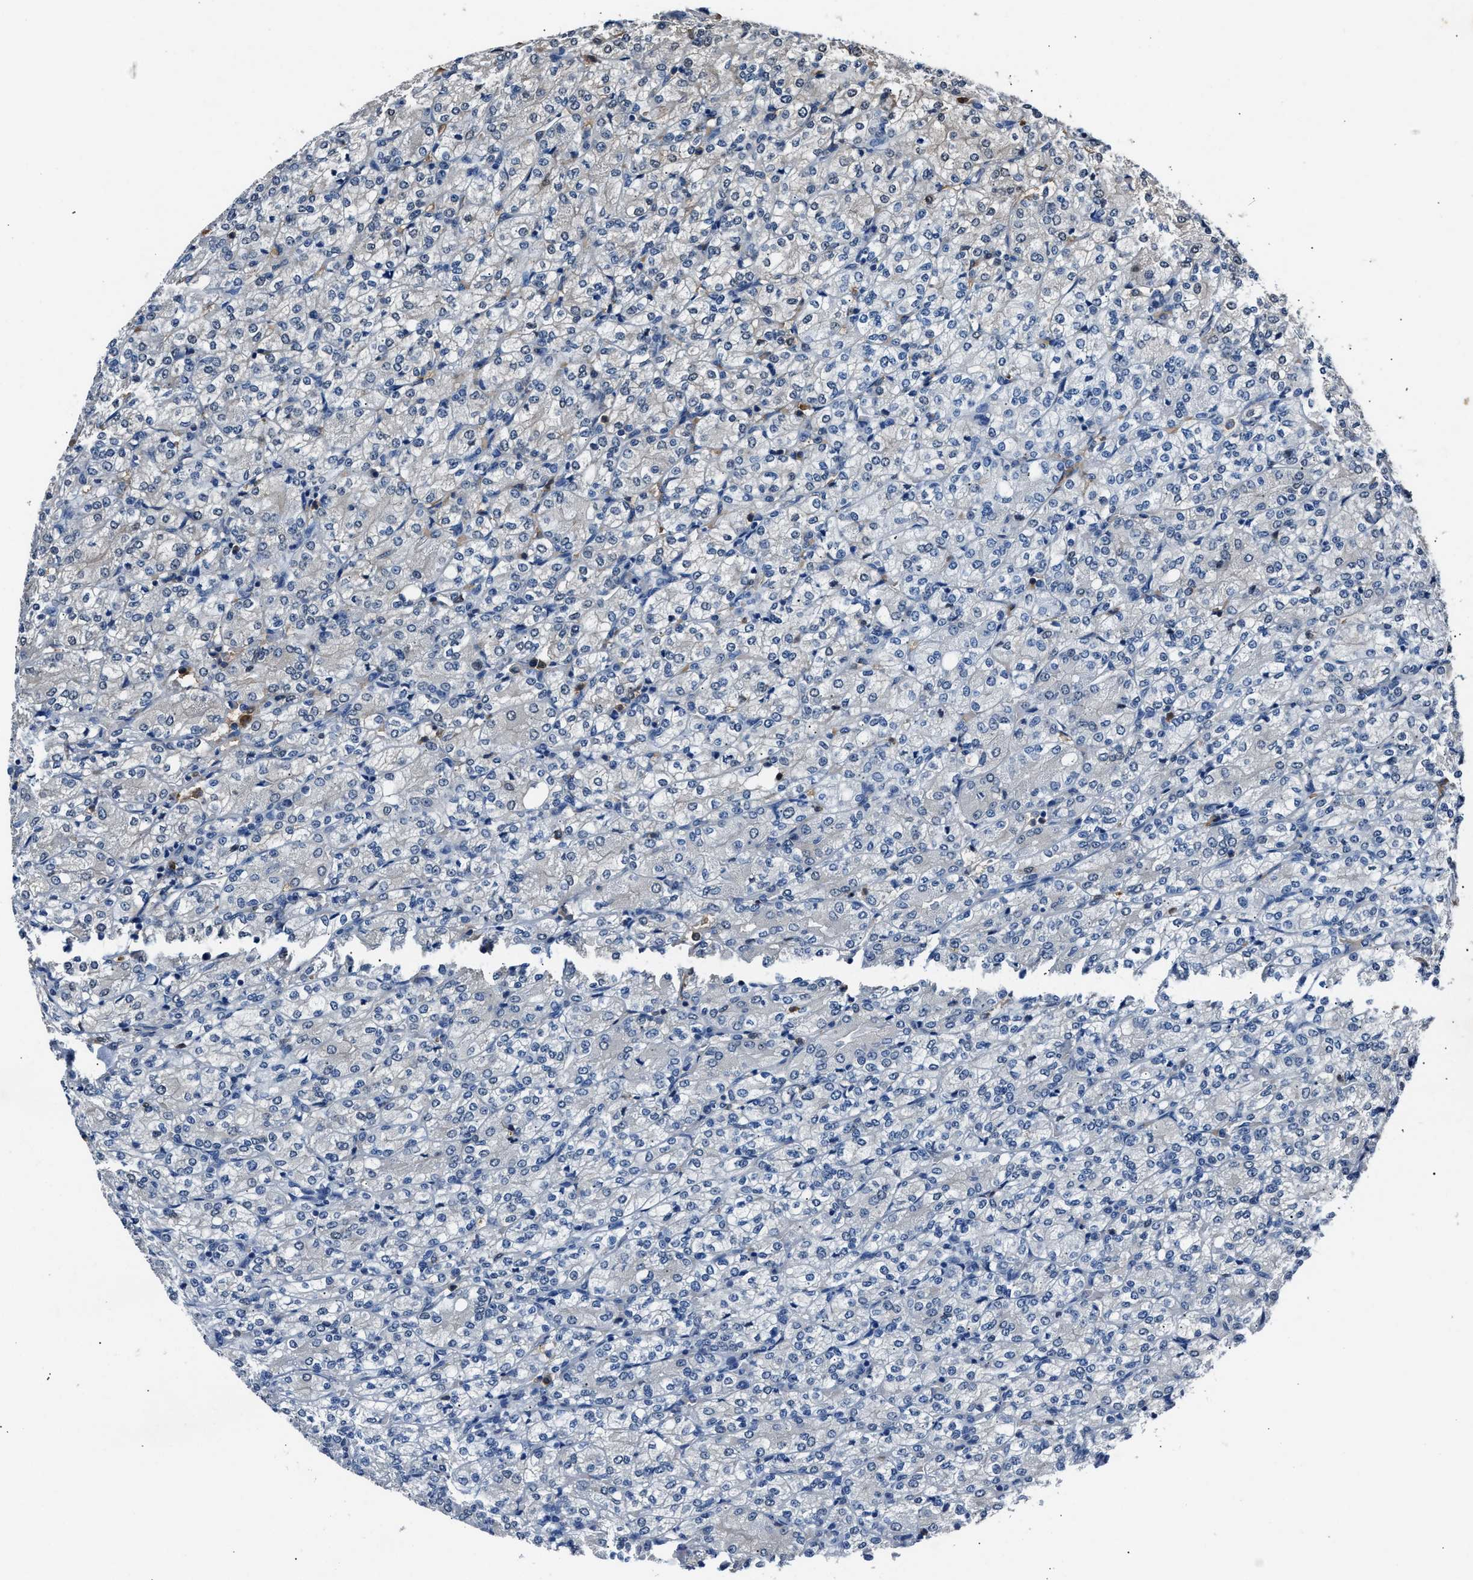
{"staining": {"intensity": "weak", "quantity": "25%-75%", "location": "nuclear"}, "tissue": "renal cancer", "cell_type": "Tumor cells", "image_type": "cancer", "snomed": [{"axis": "morphology", "description": "Adenocarcinoma, NOS"}, {"axis": "topography", "description": "Kidney"}], "caption": "A brown stain labels weak nuclear expression of a protein in human renal adenocarcinoma tumor cells.", "gene": "PPA1", "patient": {"sex": "male", "age": 77}}